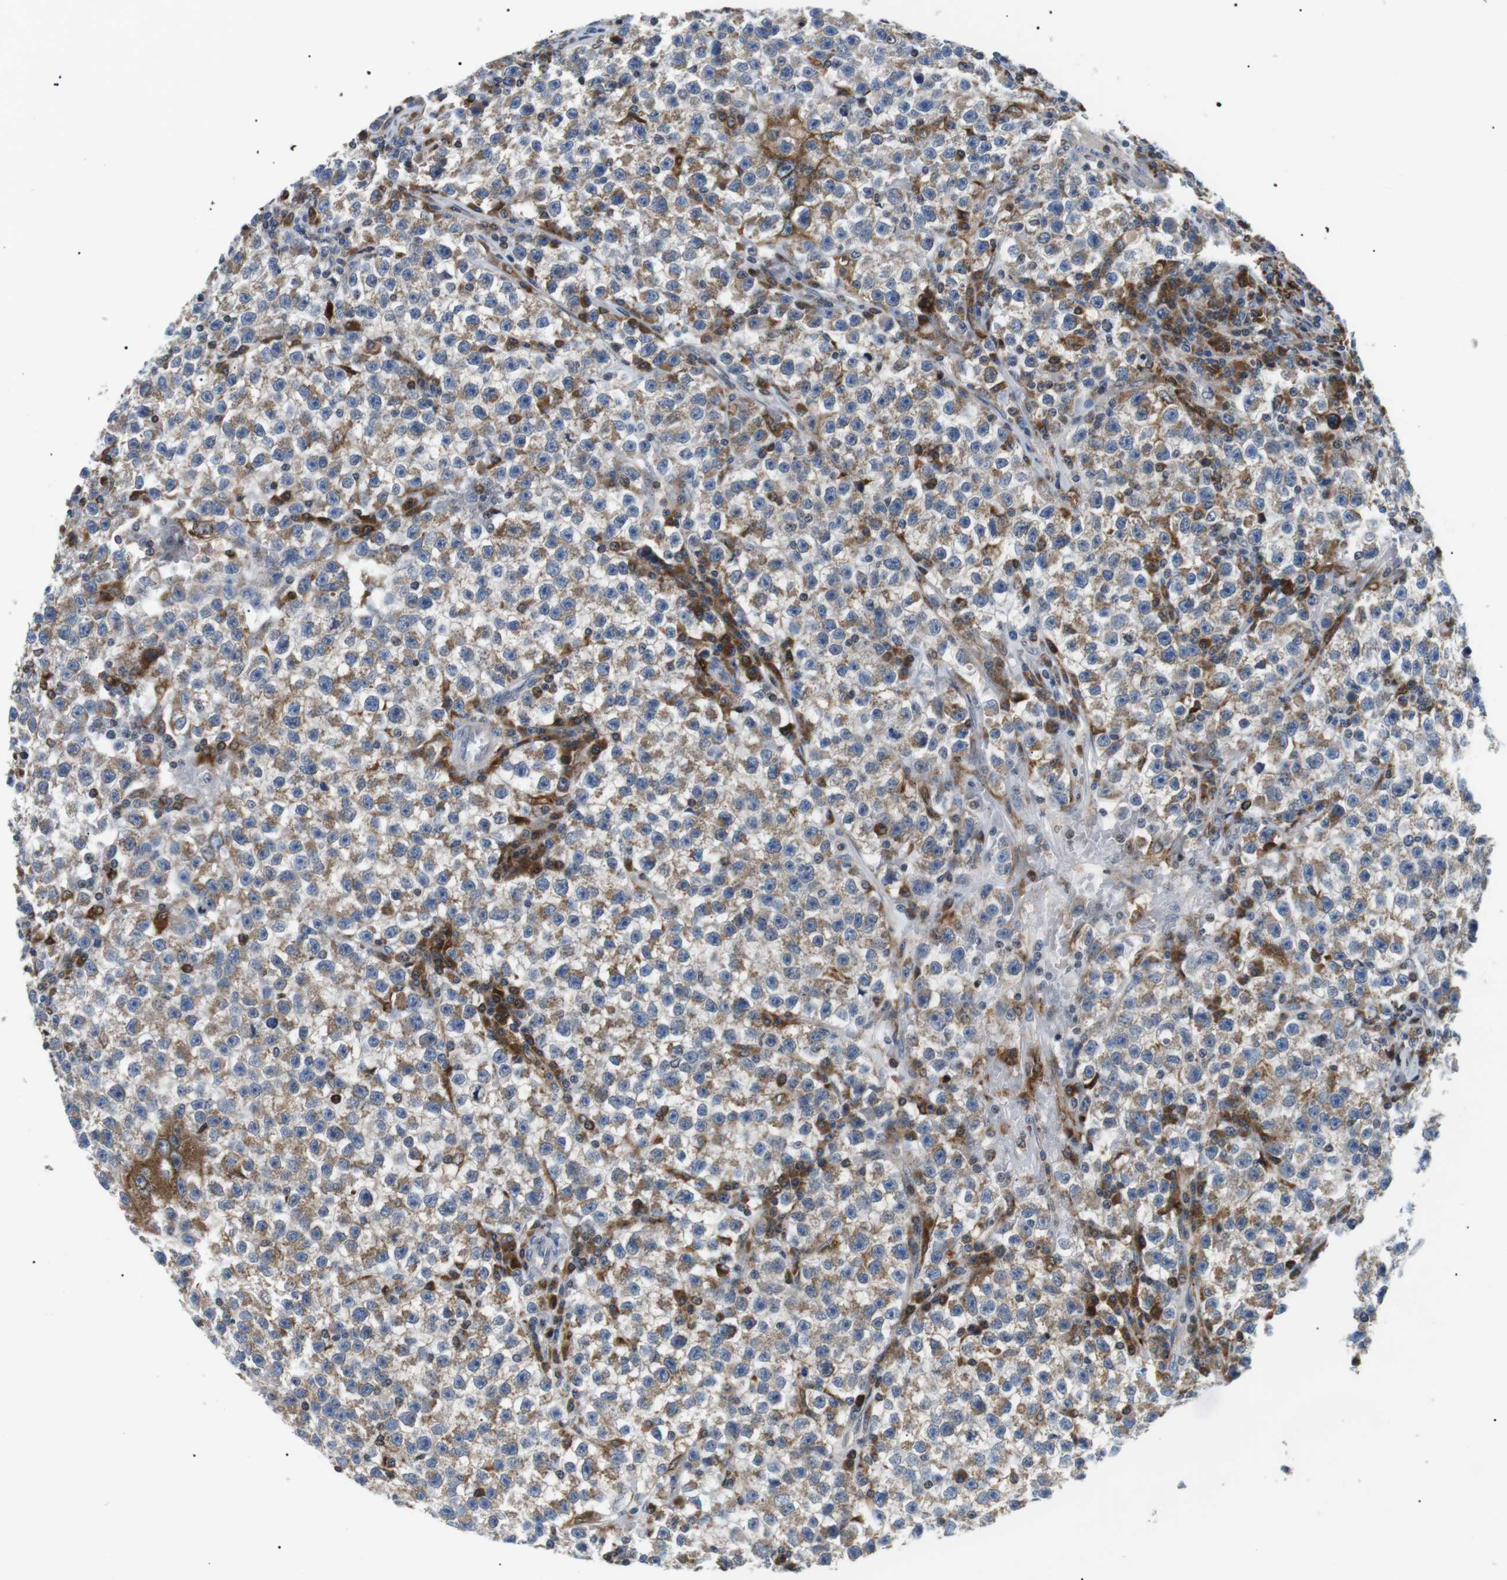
{"staining": {"intensity": "weak", "quantity": ">75%", "location": "cytoplasmic/membranous"}, "tissue": "testis cancer", "cell_type": "Tumor cells", "image_type": "cancer", "snomed": [{"axis": "morphology", "description": "Seminoma, NOS"}, {"axis": "topography", "description": "Testis"}], "caption": "Testis seminoma was stained to show a protein in brown. There is low levels of weak cytoplasmic/membranous staining in approximately >75% of tumor cells. (DAB IHC, brown staining for protein, blue staining for nuclei).", "gene": "RAB9A", "patient": {"sex": "male", "age": 22}}